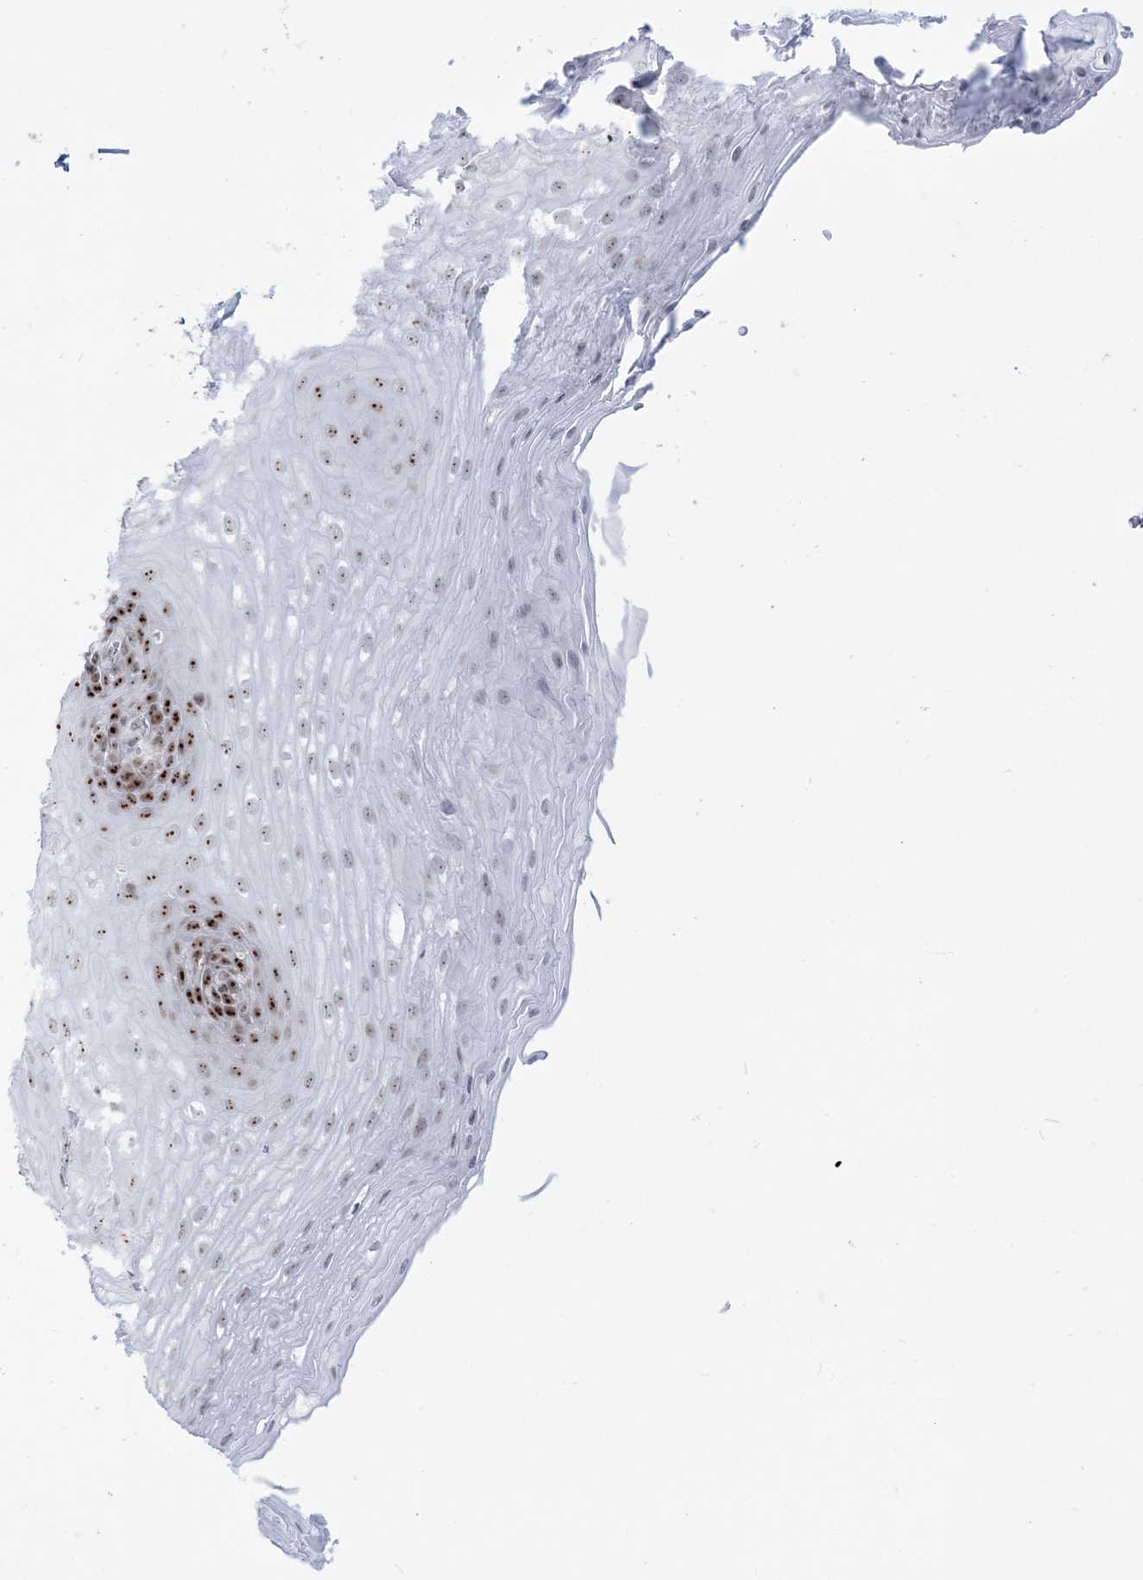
{"staining": {"intensity": "strong", "quantity": "25%-75%", "location": "nuclear"}, "tissue": "esophagus", "cell_type": "Squamous epithelial cells", "image_type": "normal", "snomed": [{"axis": "morphology", "description": "Normal tissue, NOS"}, {"axis": "topography", "description": "Esophagus"}], "caption": "DAB (3,3'-diaminobenzidine) immunohistochemical staining of benign human esophagus shows strong nuclear protein positivity in approximately 25%-75% of squamous epithelial cells.", "gene": "DDX21", "patient": {"sex": "female", "age": 66}}